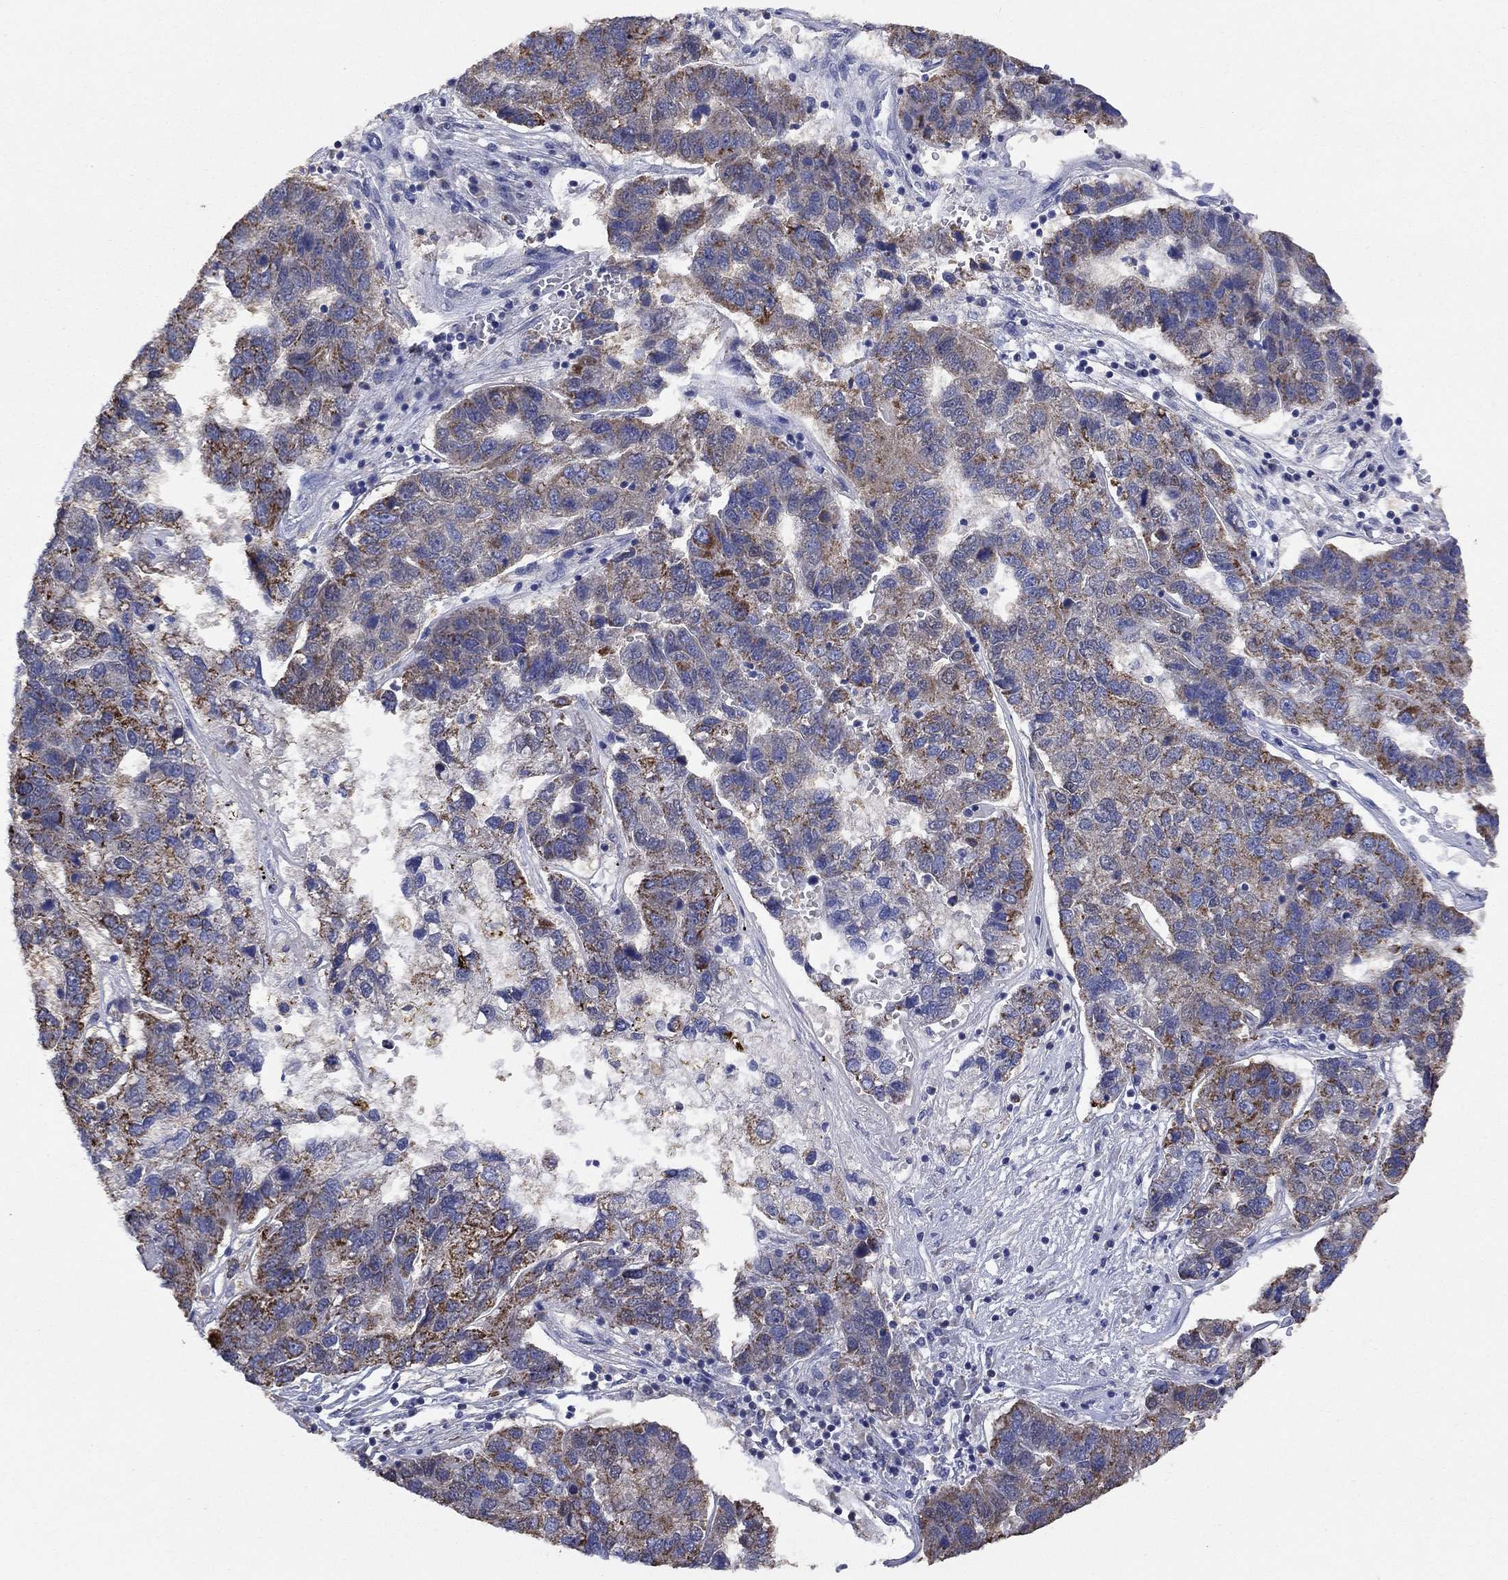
{"staining": {"intensity": "strong", "quantity": "25%-75%", "location": "cytoplasmic/membranous"}, "tissue": "pancreatic cancer", "cell_type": "Tumor cells", "image_type": "cancer", "snomed": [{"axis": "morphology", "description": "Adenocarcinoma, NOS"}, {"axis": "topography", "description": "Pancreas"}], "caption": "Approximately 25%-75% of tumor cells in adenocarcinoma (pancreatic) reveal strong cytoplasmic/membranous protein expression as visualized by brown immunohistochemical staining.", "gene": "CLVS1", "patient": {"sex": "female", "age": 61}}